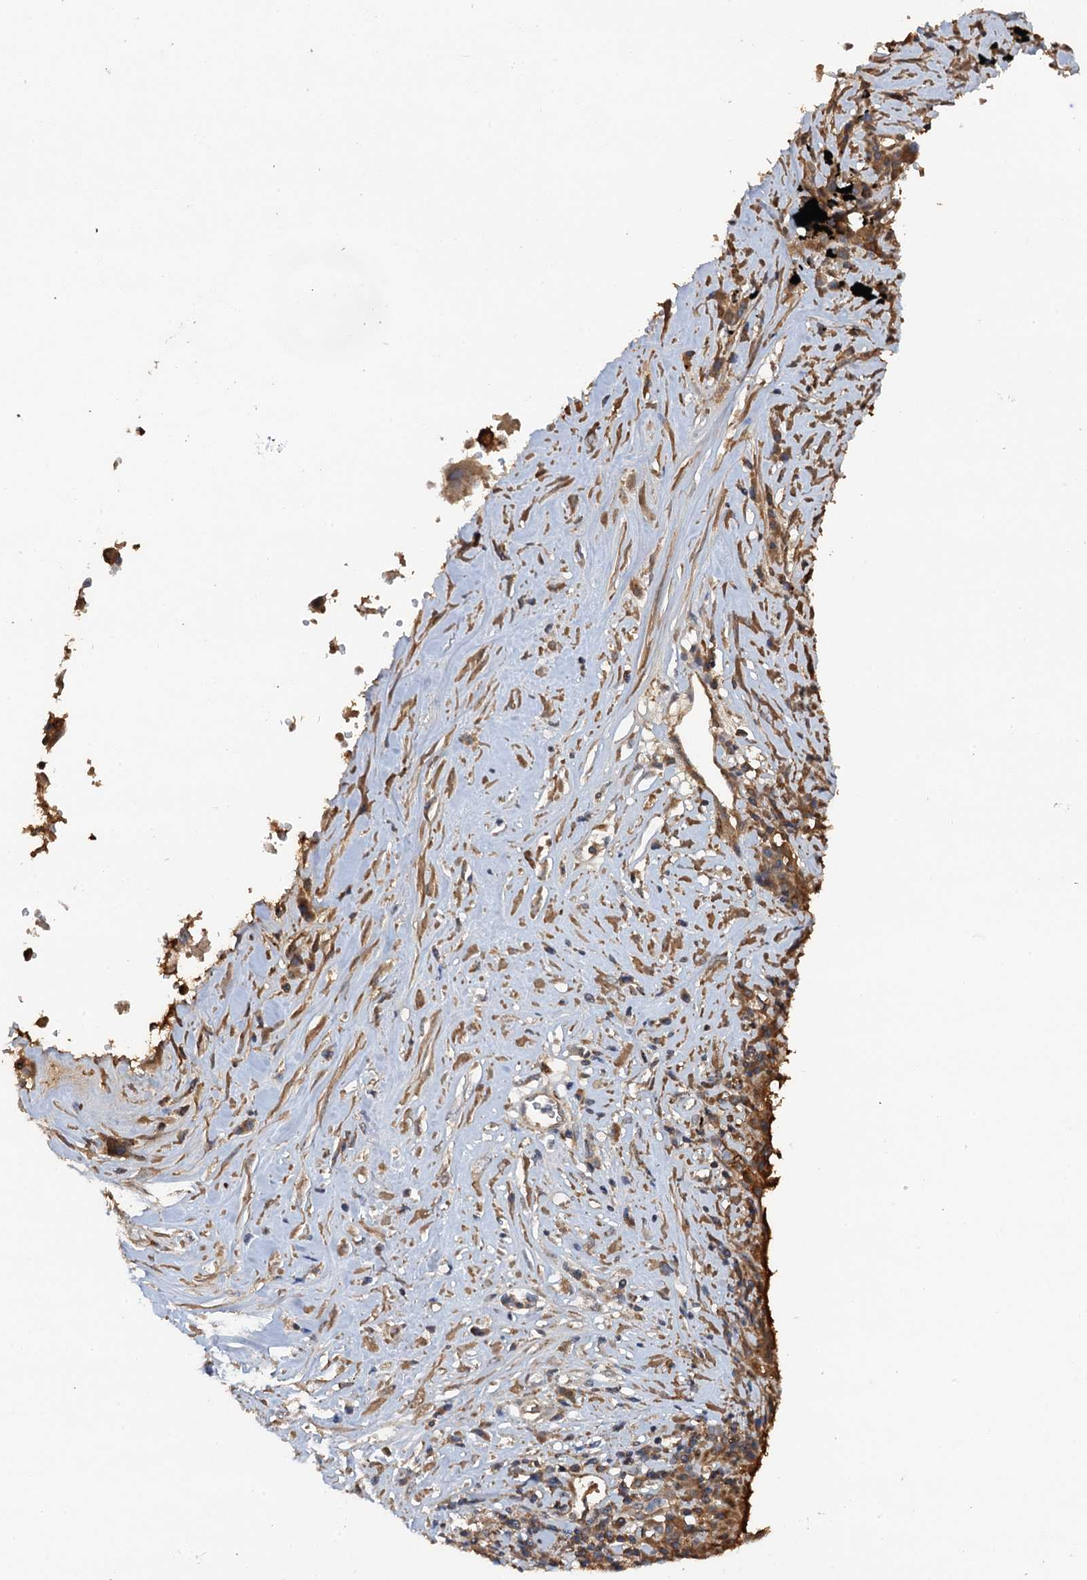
{"staining": {"intensity": "moderate", "quantity": ">75%", "location": "cytoplasmic/membranous"}, "tissue": "lung cancer", "cell_type": "Tumor cells", "image_type": "cancer", "snomed": [{"axis": "morphology", "description": "Squamous cell carcinoma, NOS"}, {"axis": "topography", "description": "Lung"}], "caption": "Squamous cell carcinoma (lung) was stained to show a protein in brown. There is medium levels of moderate cytoplasmic/membranous positivity in about >75% of tumor cells.", "gene": "HAPLN3", "patient": {"sex": "male", "age": 61}}